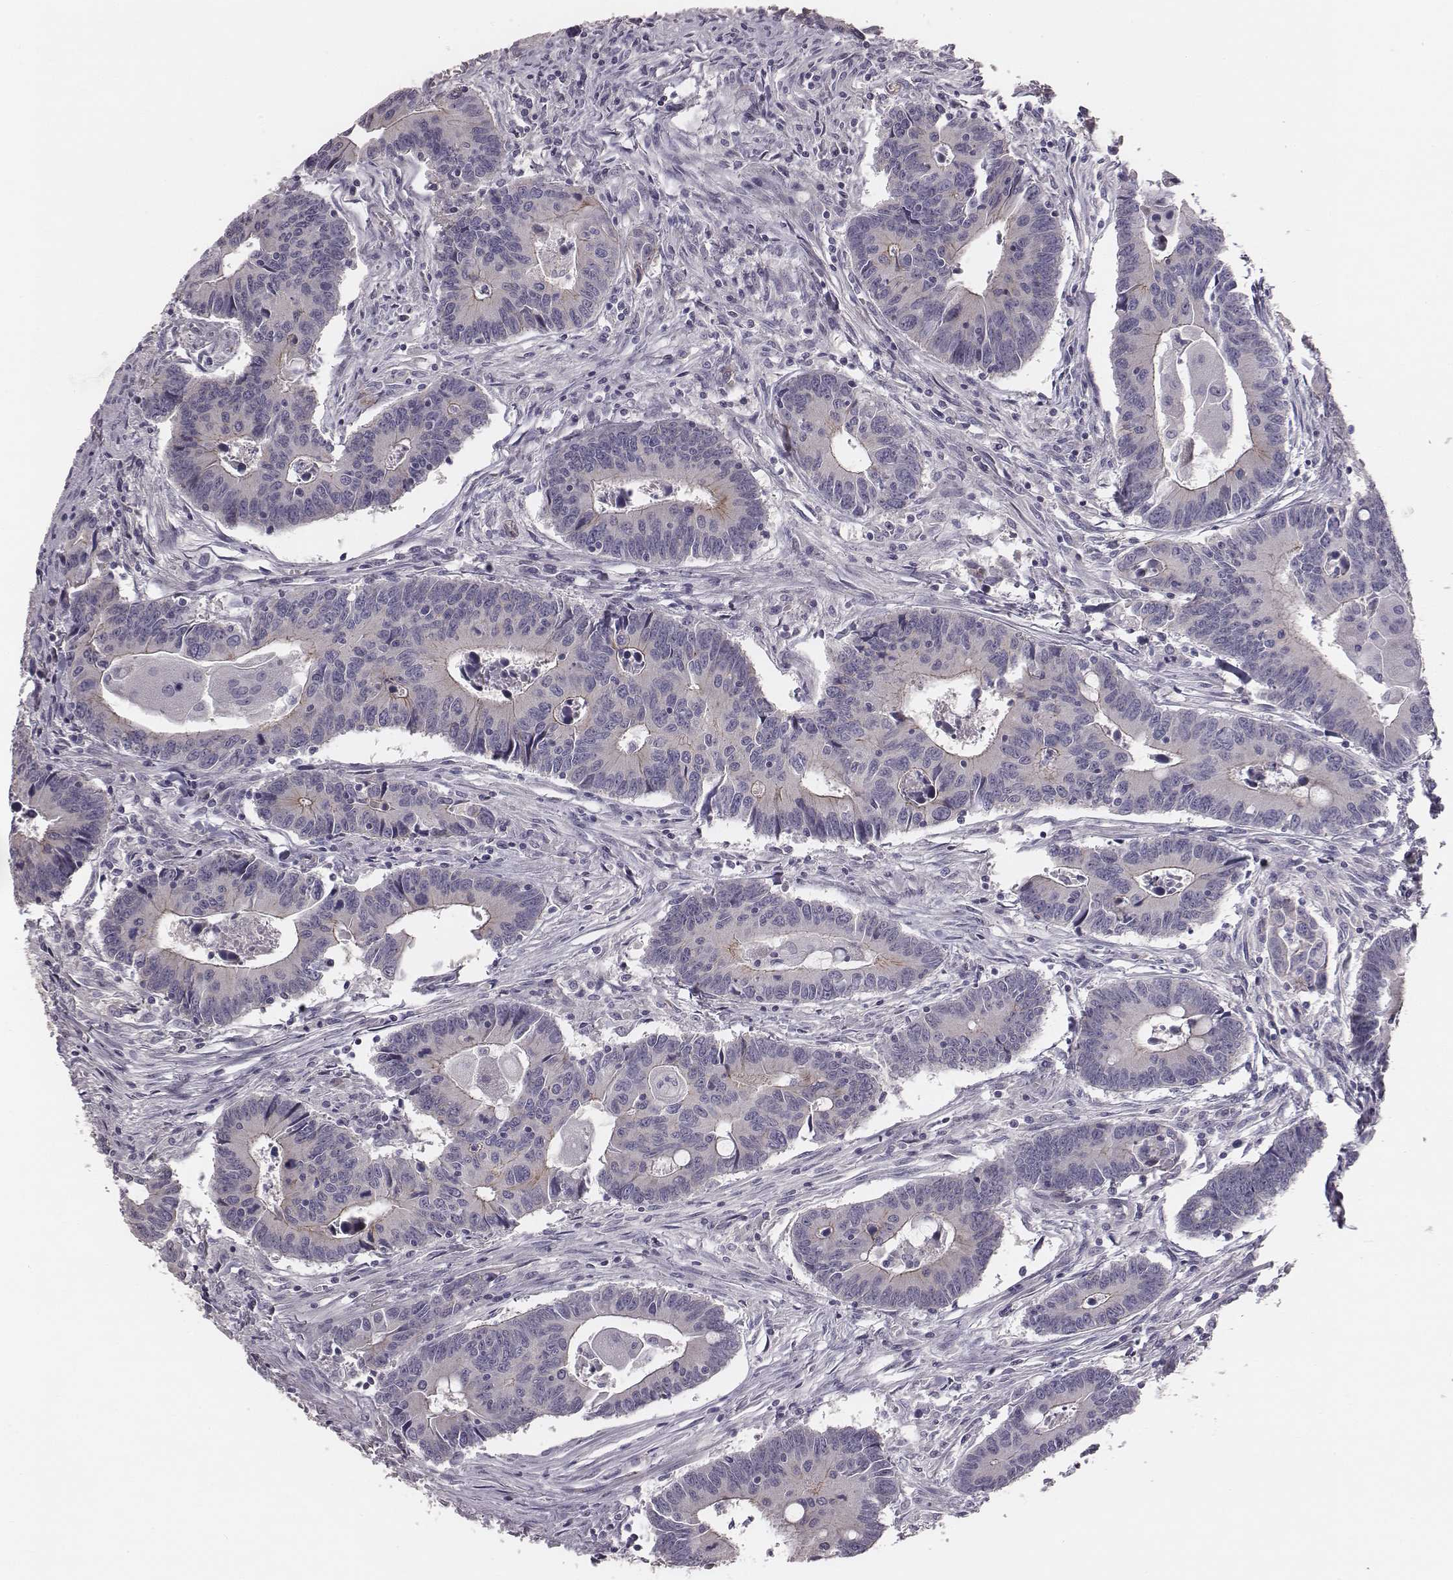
{"staining": {"intensity": "negative", "quantity": "none", "location": "none"}, "tissue": "colorectal cancer", "cell_type": "Tumor cells", "image_type": "cancer", "snomed": [{"axis": "morphology", "description": "Adenocarcinoma, NOS"}, {"axis": "topography", "description": "Rectum"}], "caption": "This is an IHC histopathology image of colorectal cancer (adenocarcinoma). There is no expression in tumor cells.", "gene": "PRKCZ", "patient": {"sex": "male", "age": 67}}